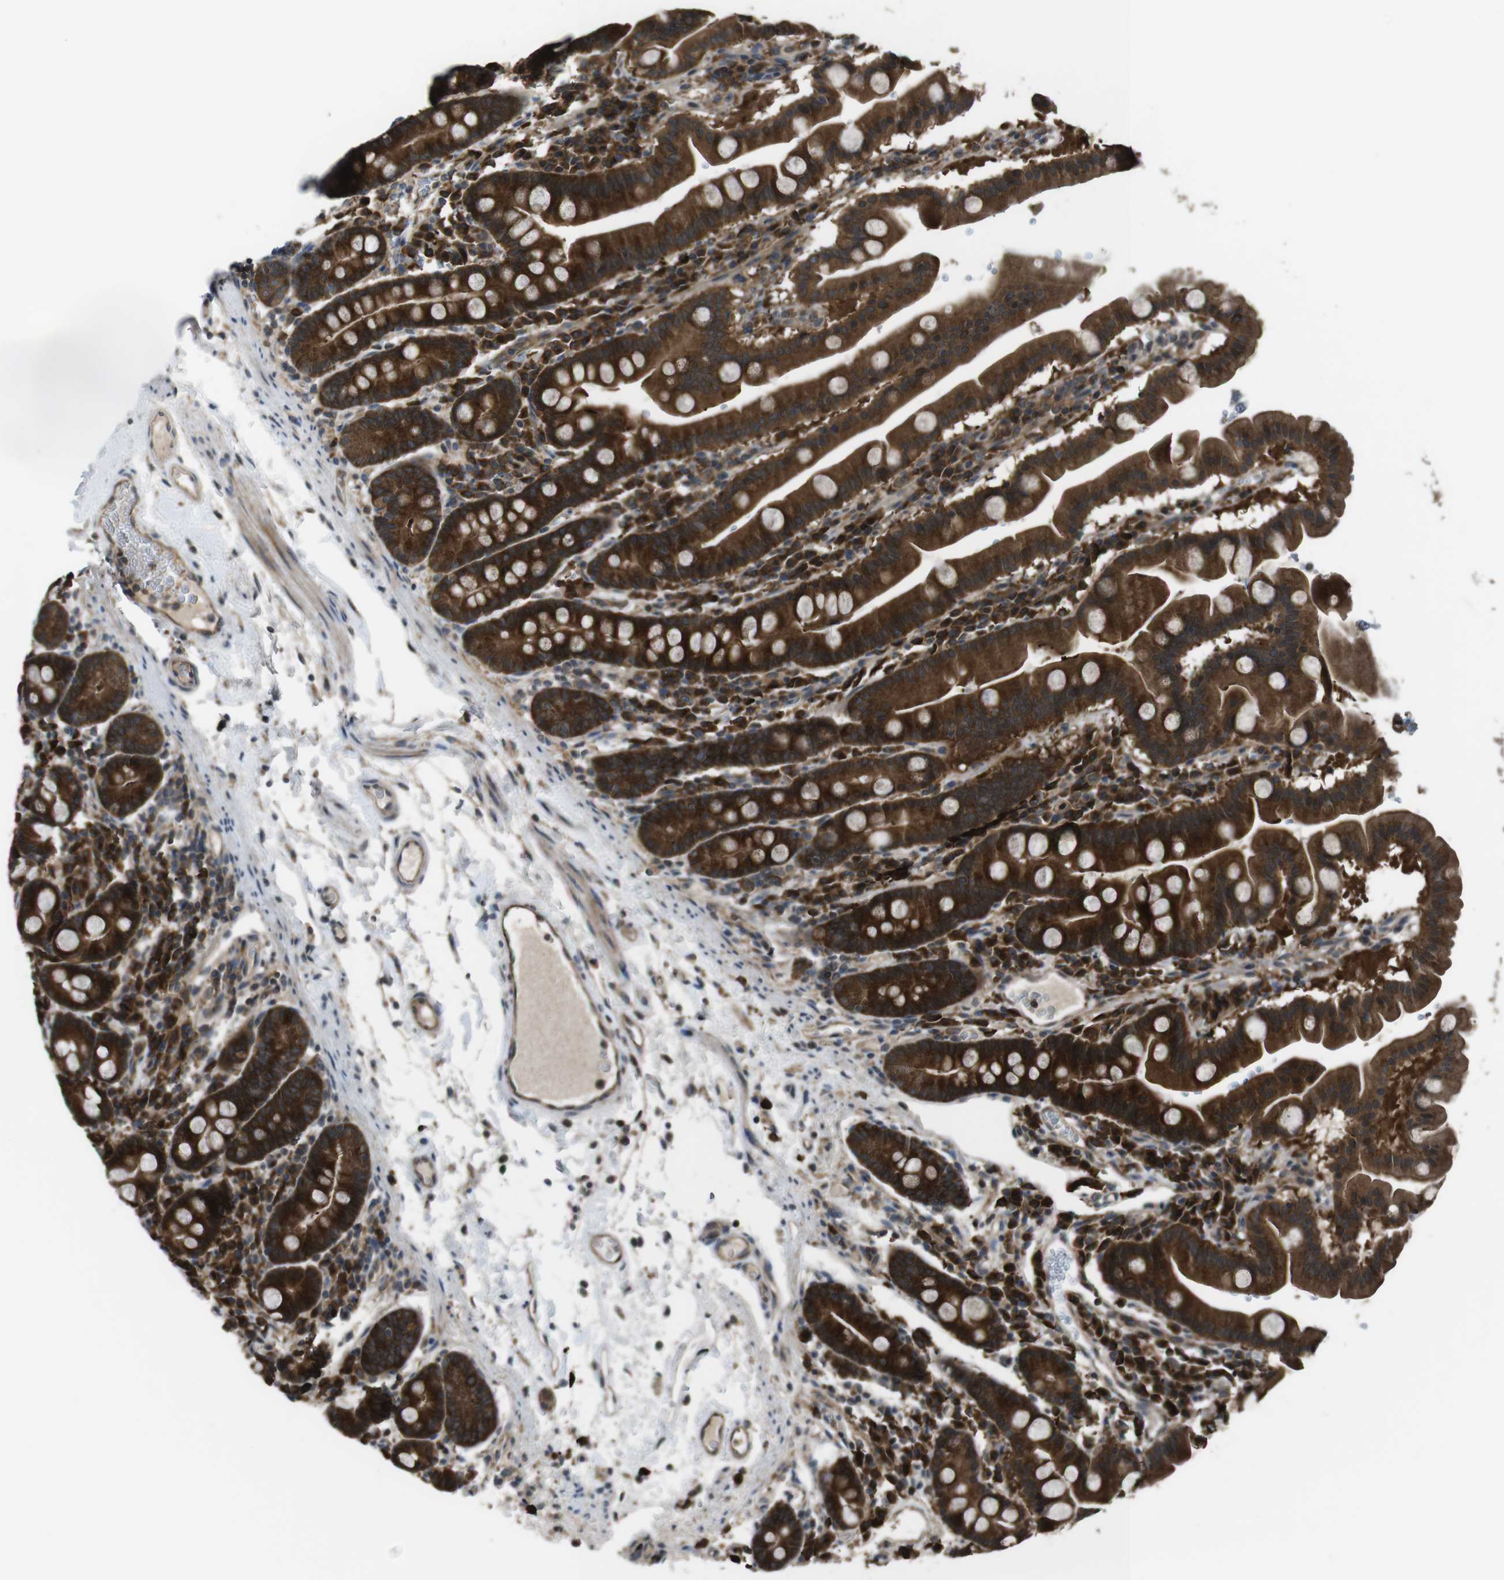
{"staining": {"intensity": "strong", "quantity": ">75%", "location": "cytoplasmic/membranous"}, "tissue": "duodenum", "cell_type": "Glandular cells", "image_type": "normal", "snomed": [{"axis": "morphology", "description": "Normal tissue, NOS"}, {"axis": "topography", "description": "Duodenum"}], "caption": "Protein positivity by IHC reveals strong cytoplasmic/membranous expression in about >75% of glandular cells in unremarkable duodenum. (DAB IHC with brightfield microscopy, high magnification).", "gene": "SLC22A23", "patient": {"sex": "male", "age": 50}}